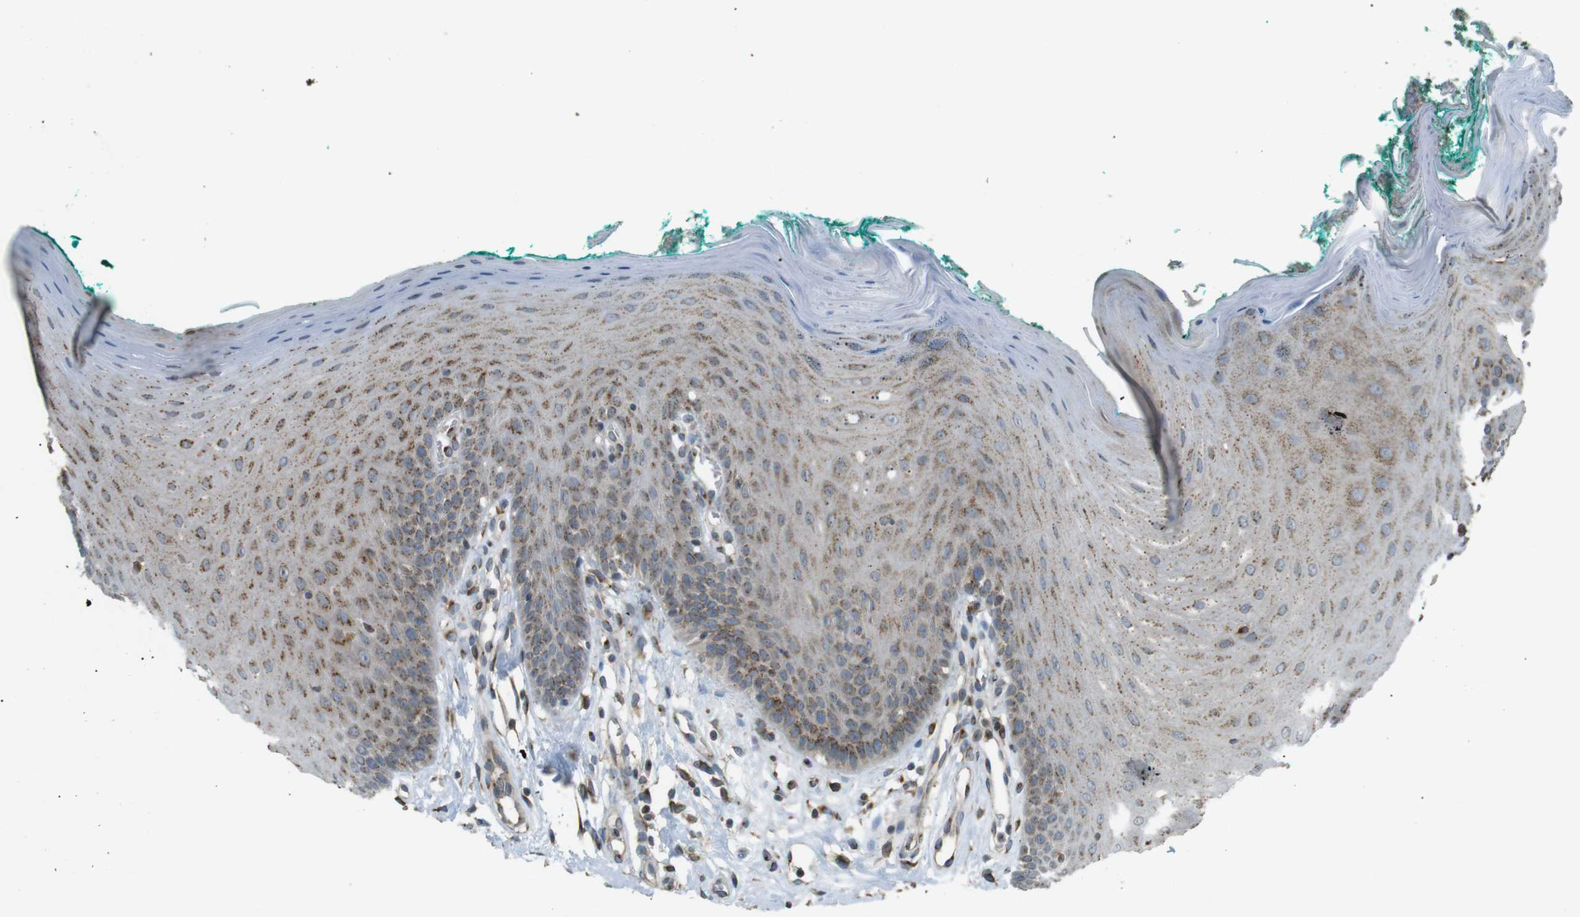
{"staining": {"intensity": "moderate", "quantity": ">75%", "location": "cytoplasmic/membranous"}, "tissue": "oral mucosa", "cell_type": "Squamous epithelial cells", "image_type": "normal", "snomed": [{"axis": "morphology", "description": "Normal tissue, NOS"}, {"axis": "topography", "description": "Skeletal muscle"}, {"axis": "topography", "description": "Oral tissue"}], "caption": "Protein expression analysis of benign oral mucosa displays moderate cytoplasmic/membranous staining in approximately >75% of squamous epithelial cells. The staining was performed using DAB, with brown indicating positive protein expression. Nuclei are stained blue with hematoxylin.", "gene": "TMED4", "patient": {"sex": "male", "age": 58}}